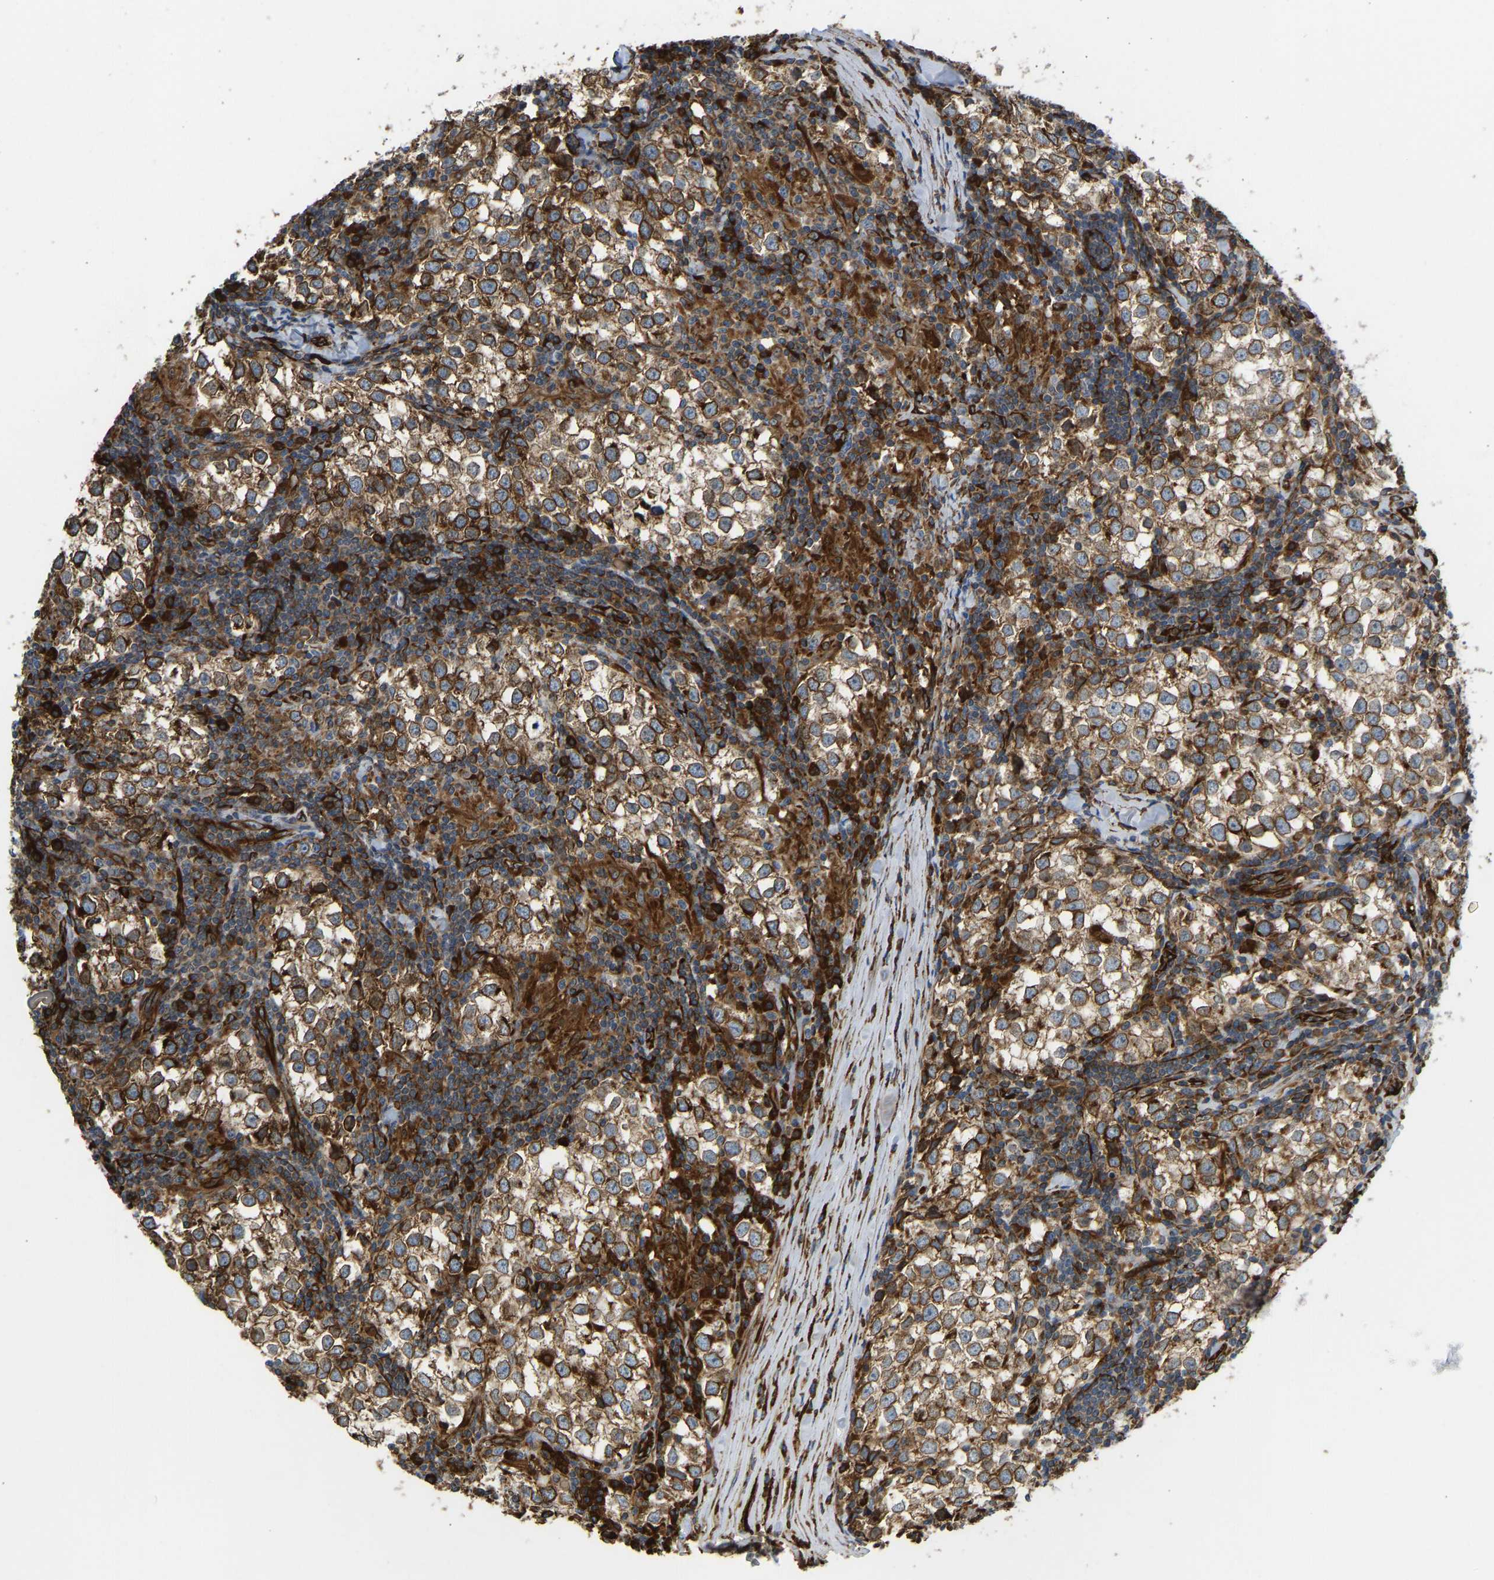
{"staining": {"intensity": "strong", "quantity": ">75%", "location": "cytoplasmic/membranous,nuclear"}, "tissue": "testis cancer", "cell_type": "Tumor cells", "image_type": "cancer", "snomed": [{"axis": "morphology", "description": "Seminoma, NOS"}, {"axis": "morphology", "description": "Carcinoma, Embryonal, NOS"}, {"axis": "topography", "description": "Testis"}], "caption": "IHC (DAB) staining of human testis cancer (embryonal carcinoma) reveals strong cytoplasmic/membranous and nuclear protein positivity in approximately >75% of tumor cells.", "gene": "BEX3", "patient": {"sex": "male", "age": 36}}